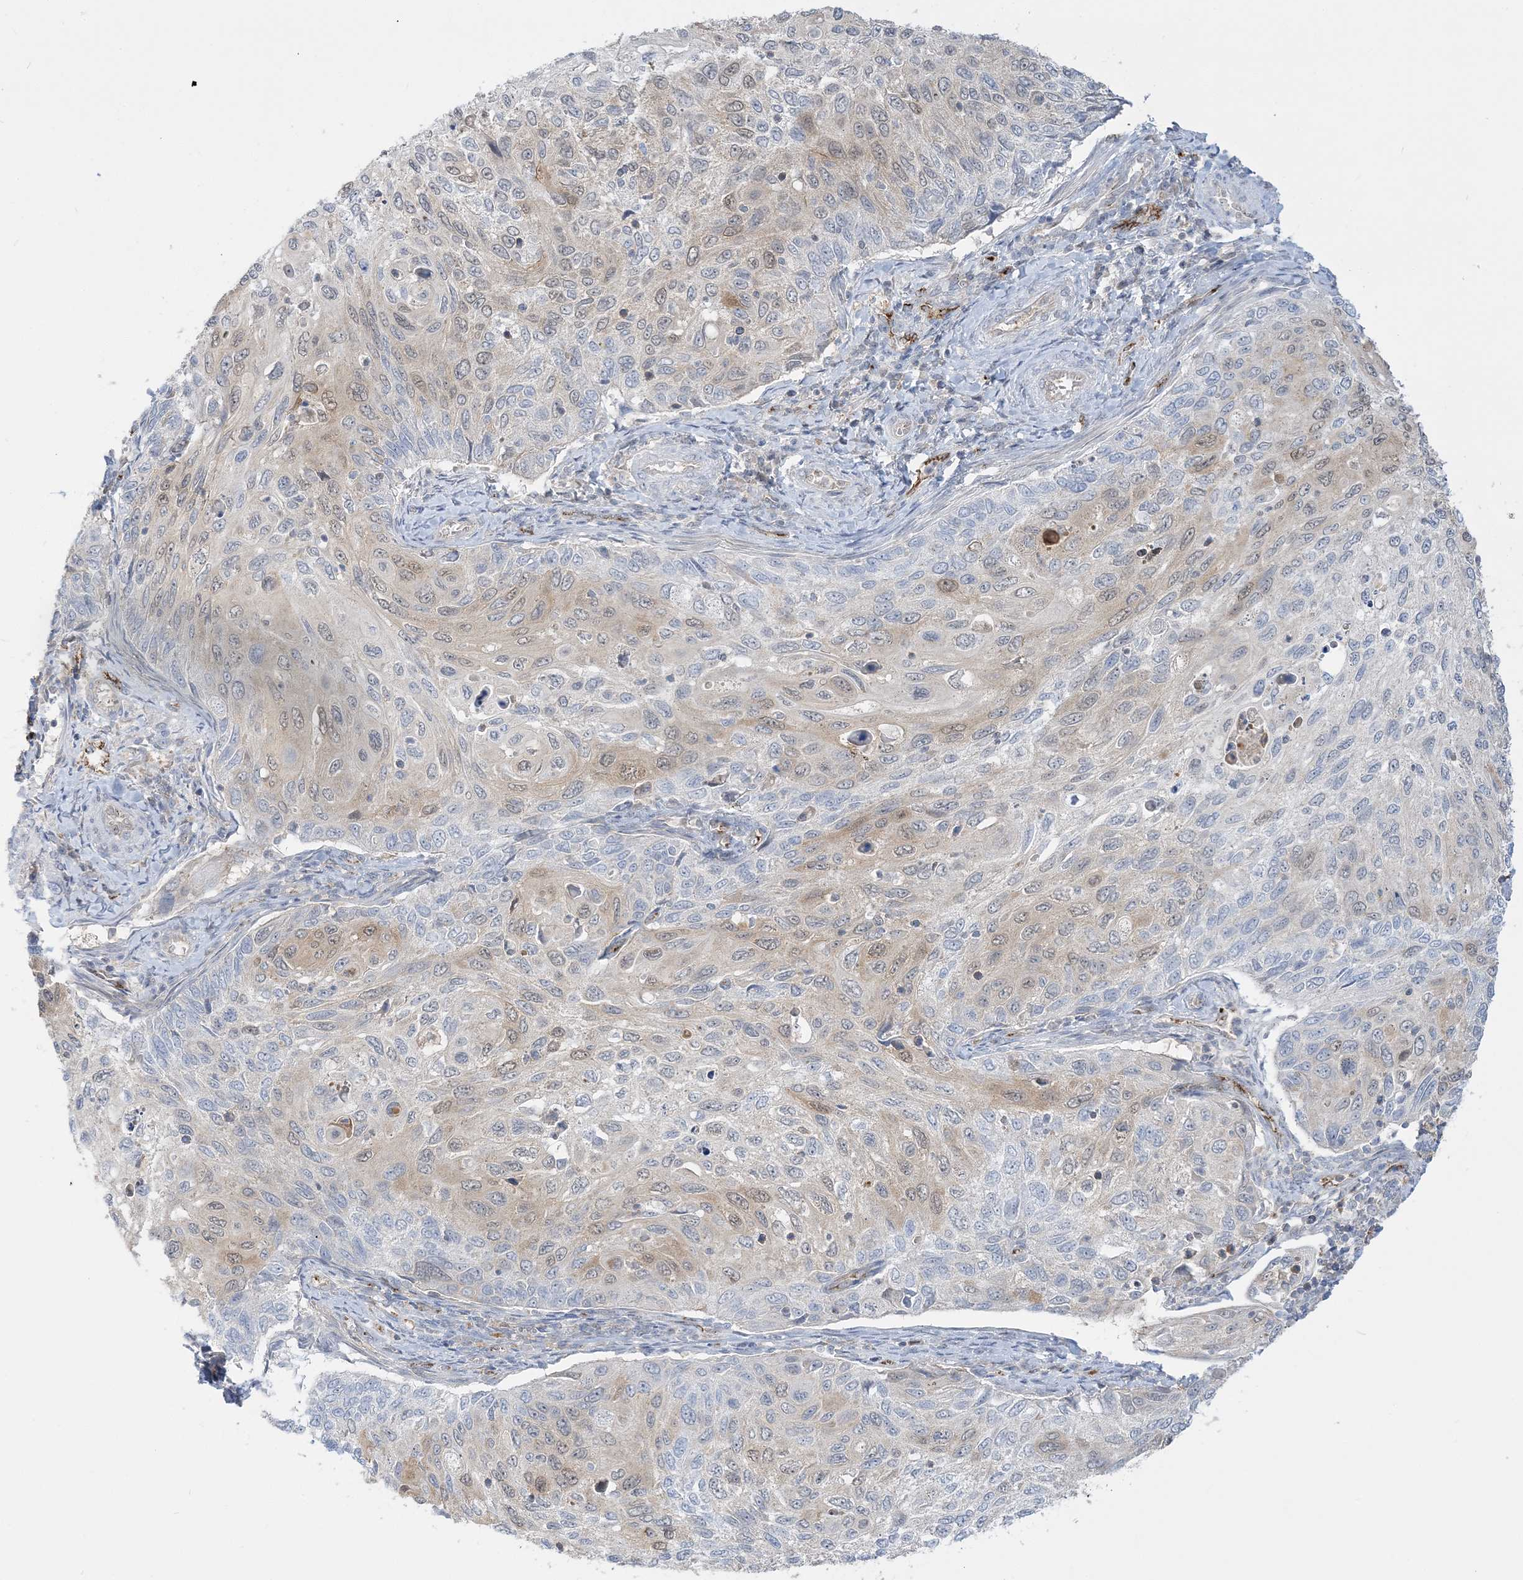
{"staining": {"intensity": "weak", "quantity": "<25%", "location": "cytoplasmic/membranous"}, "tissue": "cervical cancer", "cell_type": "Tumor cells", "image_type": "cancer", "snomed": [{"axis": "morphology", "description": "Squamous cell carcinoma, NOS"}, {"axis": "topography", "description": "Cervix"}], "caption": "Squamous cell carcinoma (cervical) was stained to show a protein in brown. There is no significant positivity in tumor cells. Brightfield microscopy of IHC stained with DAB (brown) and hematoxylin (blue), captured at high magnification.", "gene": "INPP1", "patient": {"sex": "female", "age": 70}}